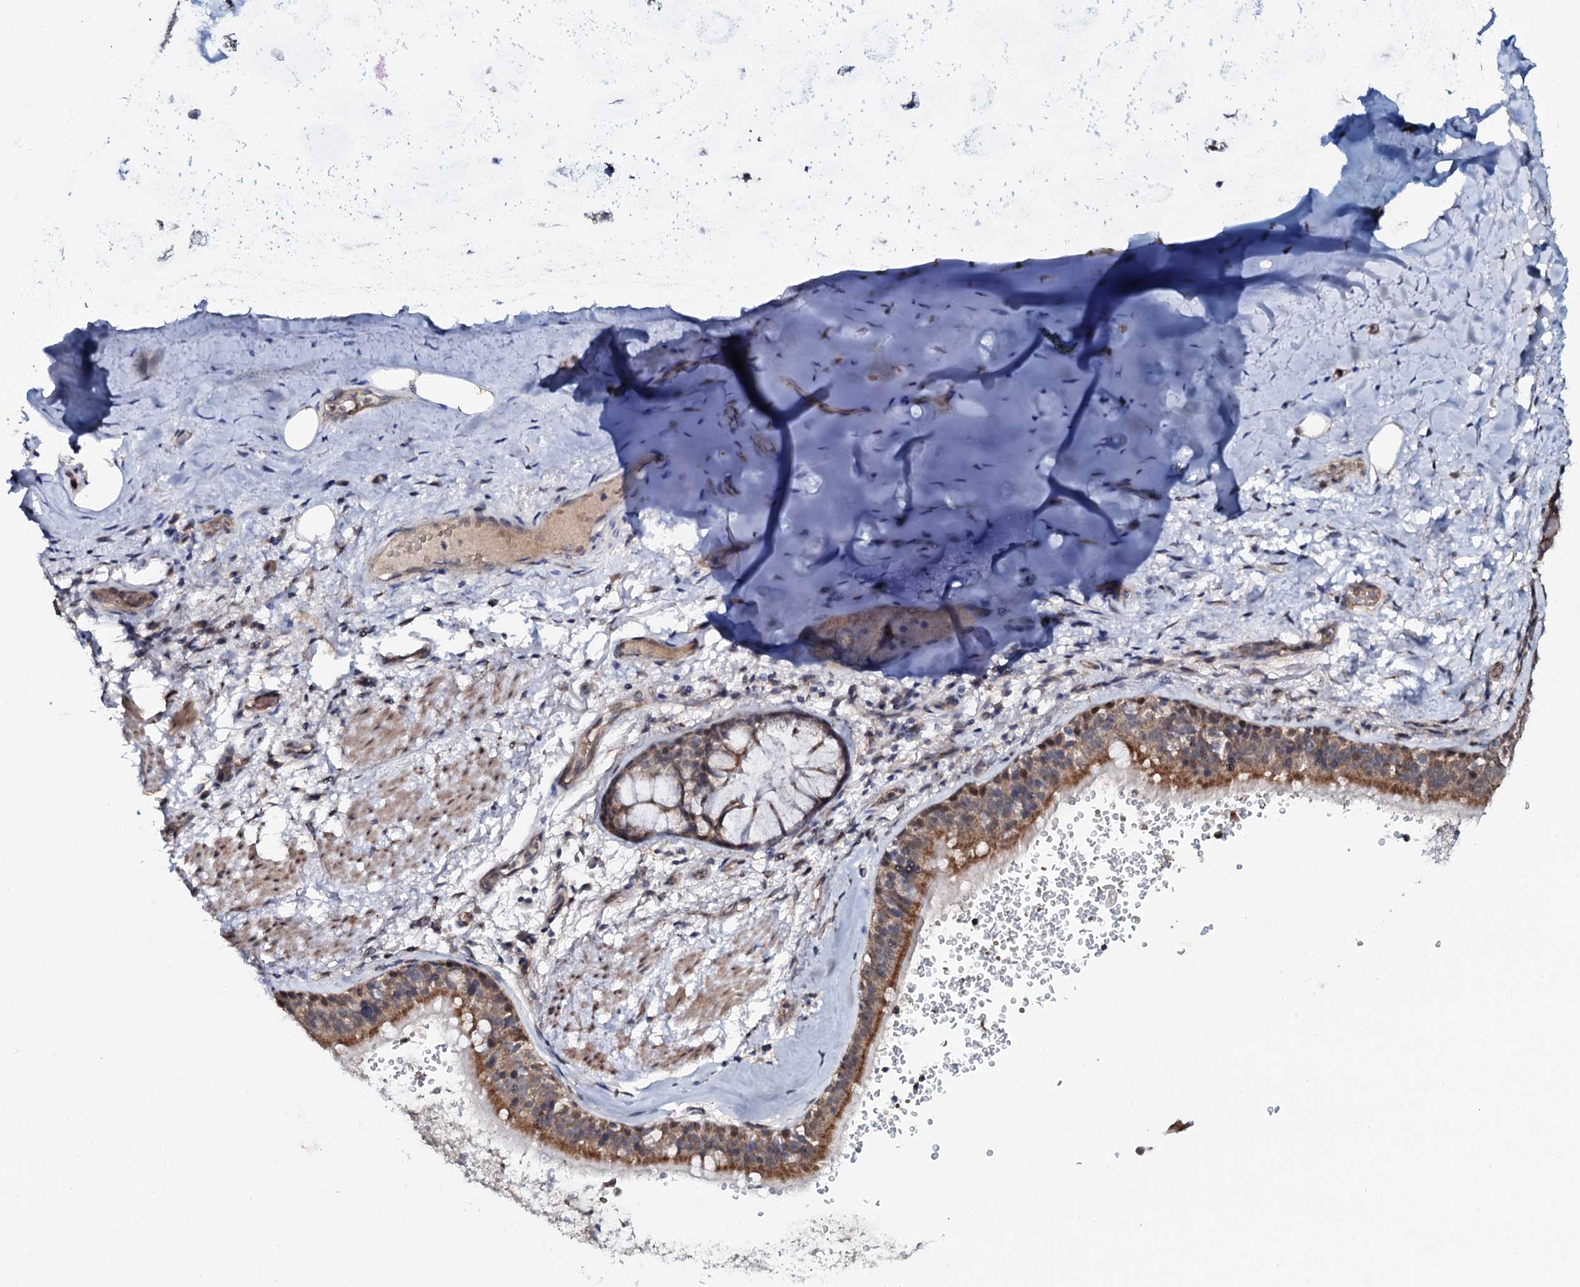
{"staining": {"intensity": "negative", "quantity": "none", "location": "none"}, "tissue": "adipose tissue", "cell_type": "Adipocytes", "image_type": "normal", "snomed": [{"axis": "morphology", "description": "Normal tissue, NOS"}, {"axis": "topography", "description": "Lymph node"}, {"axis": "topography", "description": "Cartilage tissue"}, {"axis": "topography", "description": "Bronchus"}], "caption": "A high-resolution histopathology image shows immunohistochemistry staining of benign adipose tissue, which demonstrates no significant expression in adipocytes.", "gene": "PPP1R3D", "patient": {"sex": "male", "age": 63}}